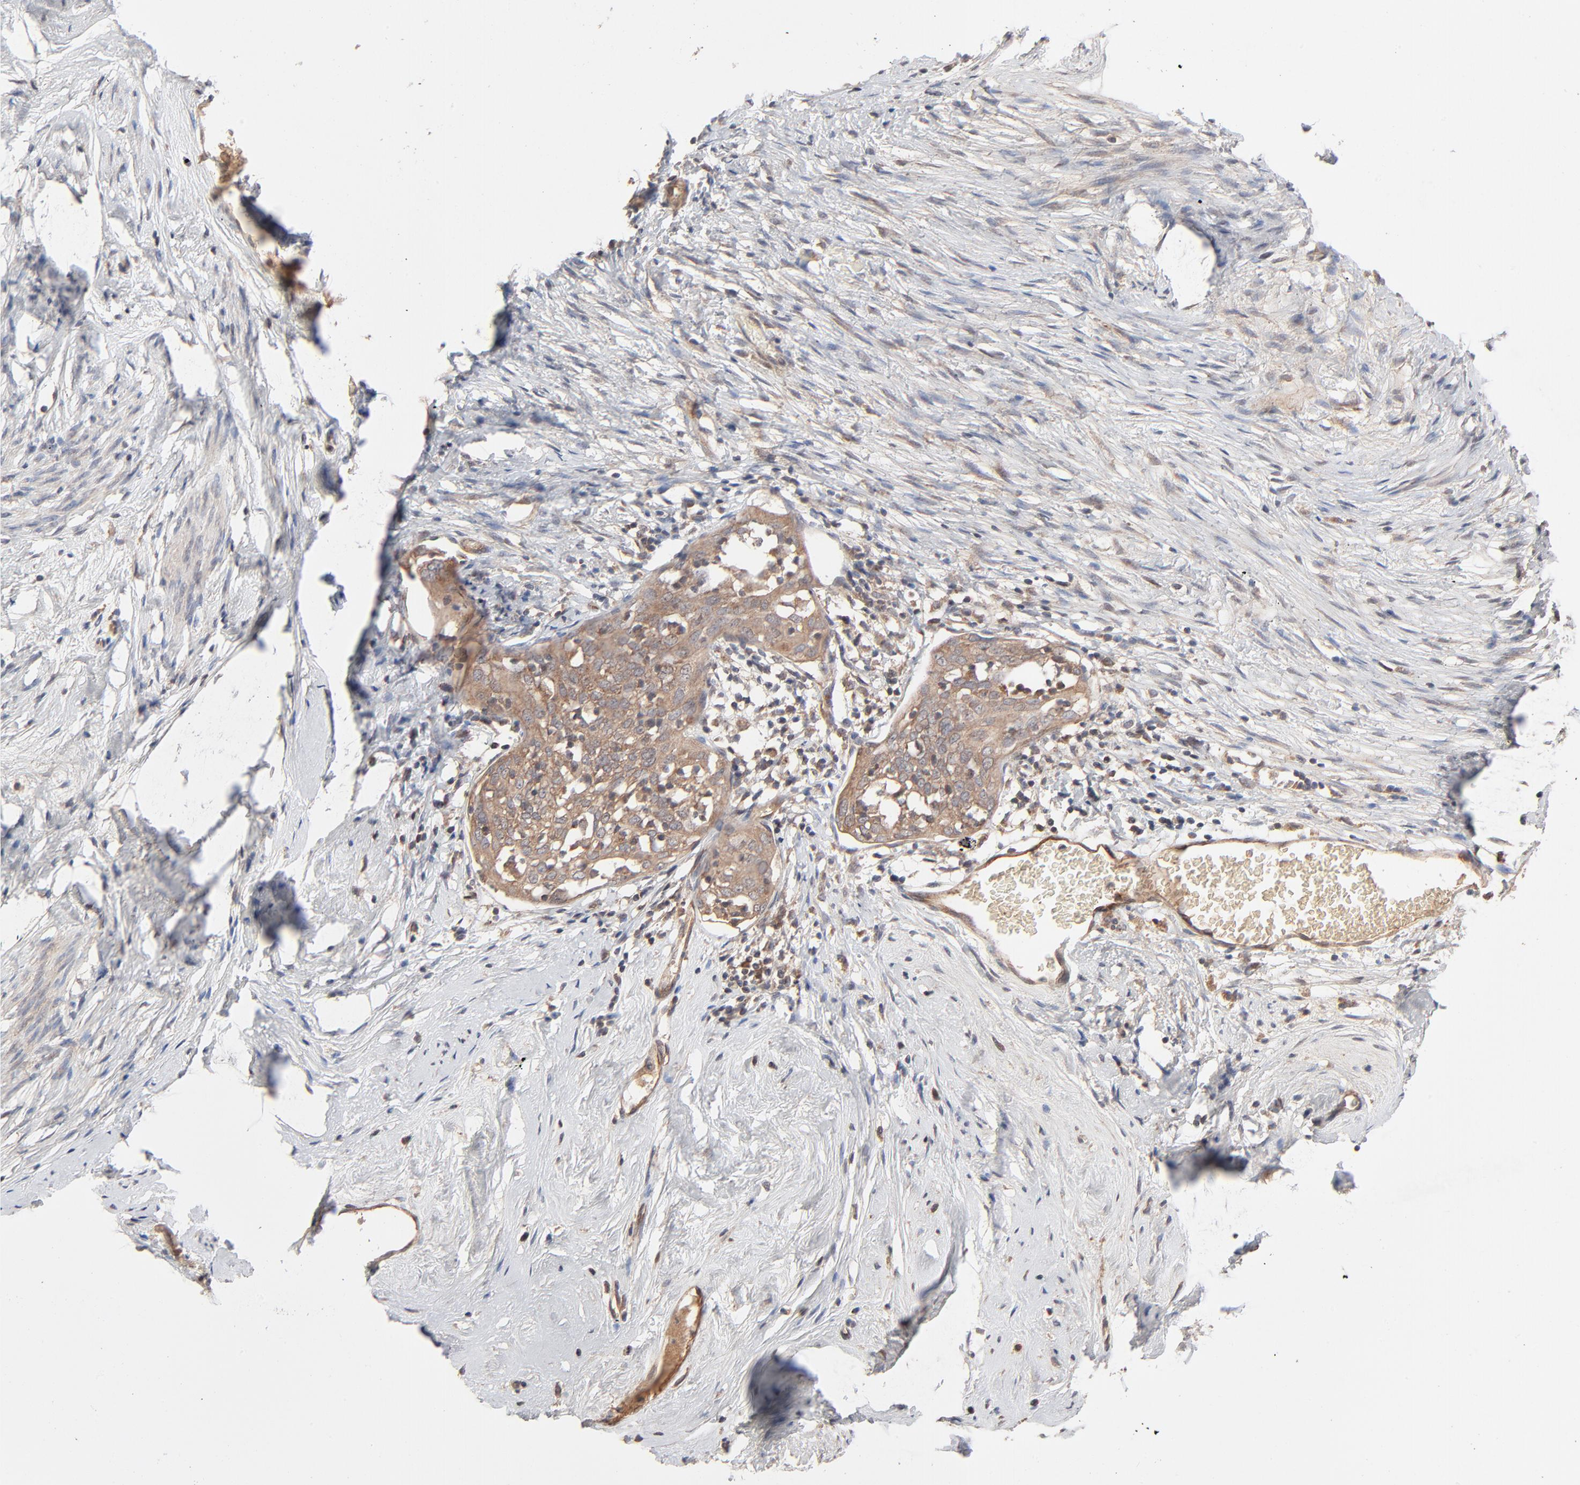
{"staining": {"intensity": "moderate", "quantity": ">75%", "location": "cytoplasmic/membranous"}, "tissue": "cervical cancer", "cell_type": "Tumor cells", "image_type": "cancer", "snomed": [{"axis": "morphology", "description": "Normal tissue, NOS"}, {"axis": "morphology", "description": "Squamous cell carcinoma, NOS"}, {"axis": "topography", "description": "Cervix"}], "caption": "Human cervical squamous cell carcinoma stained for a protein (brown) exhibits moderate cytoplasmic/membranous positive positivity in about >75% of tumor cells.", "gene": "ABLIM3", "patient": {"sex": "female", "age": 67}}